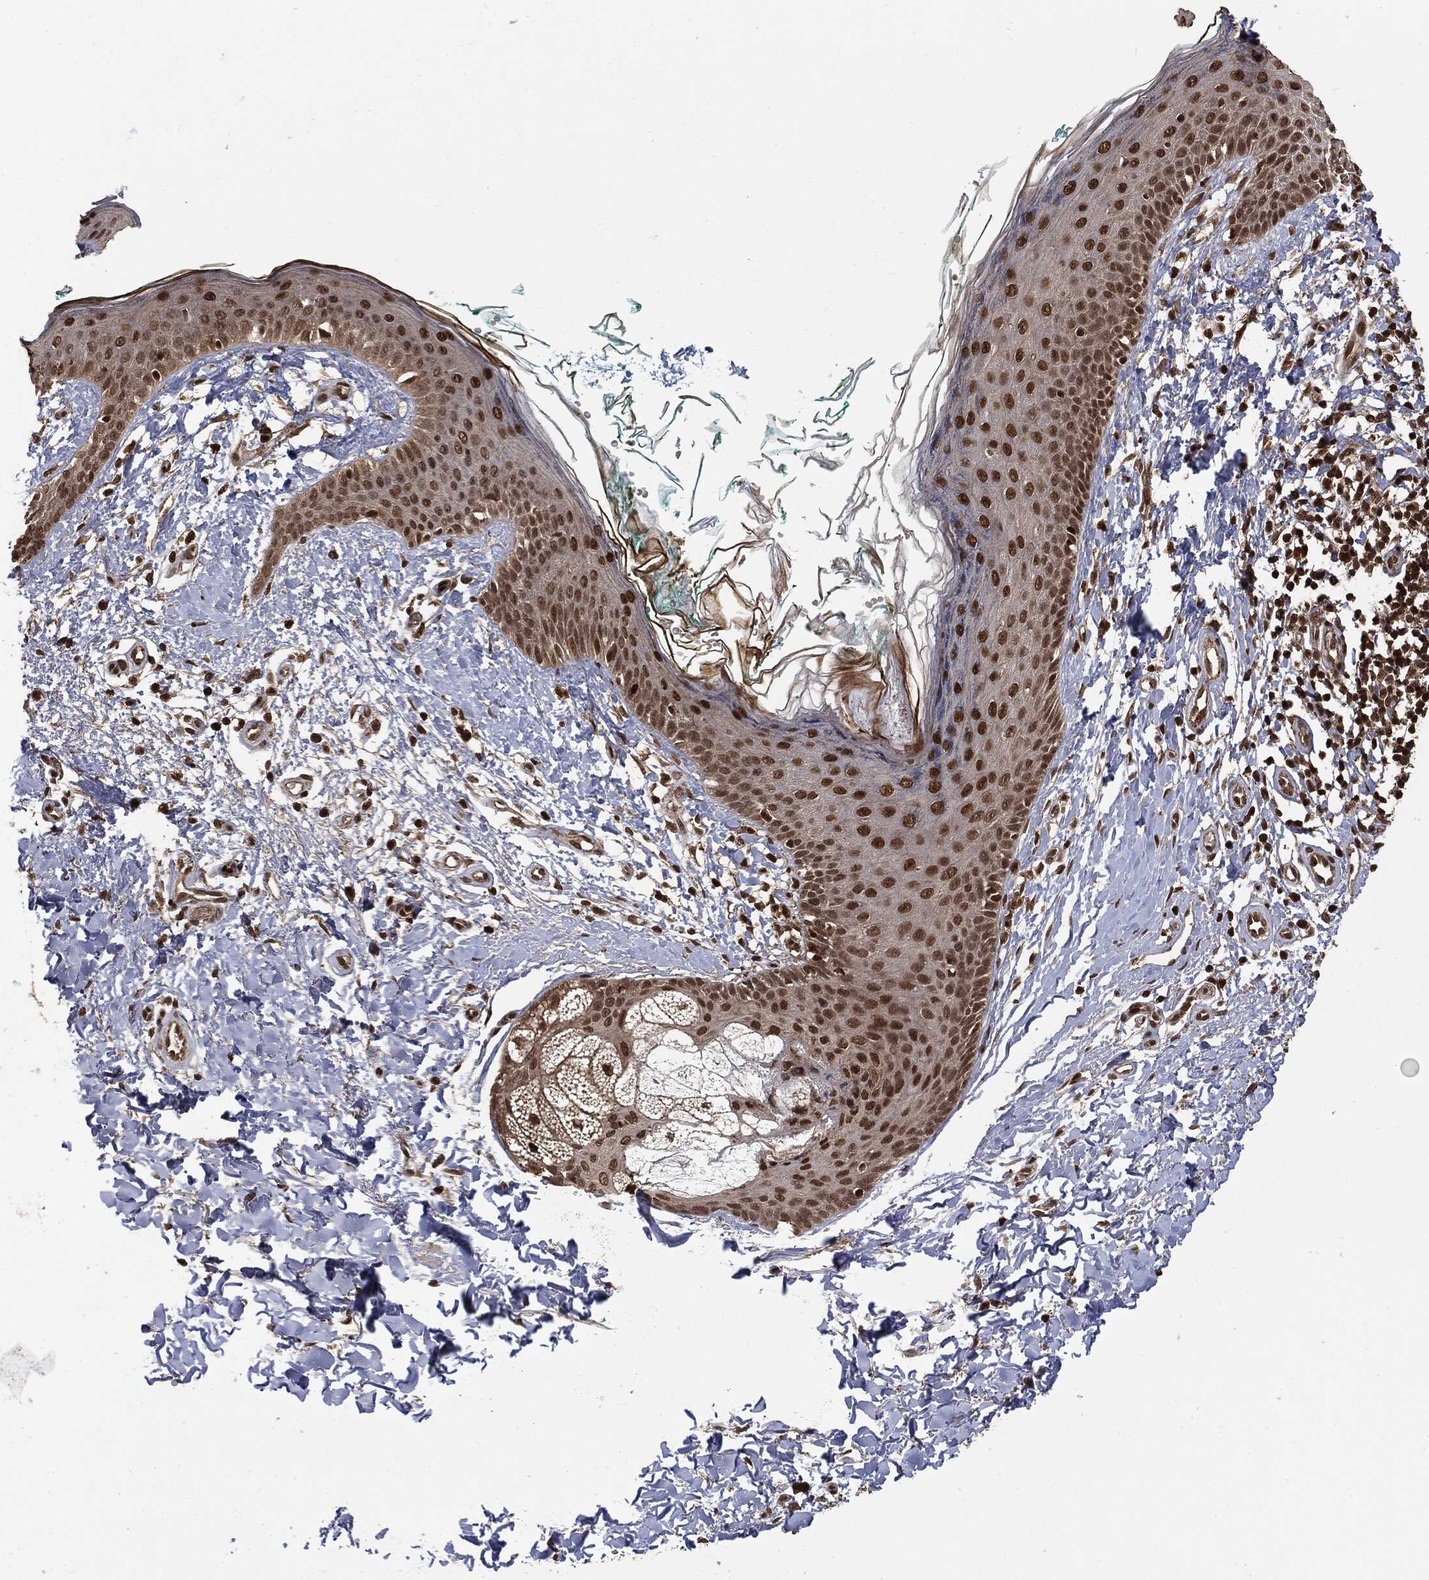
{"staining": {"intensity": "strong", "quantity": ">75%", "location": "nuclear"}, "tissue": "skin", "cell_type": "Fibroblasts", "image_type": "normal", "snomed": [{"axis": "morphology", "description": "Normal tissue, NOS"}, {"axis": "morphology", "description": "Basal cell carcinoma"}, {"axis": "topography", "description": "Skin"}], "caption": "Fibroblasts exhibit high levels of strong nuclear expression in approximately >75% of cells in benign skin.", "gene": "CTDP1", "patient": {"sex": "male", "age": 33}}